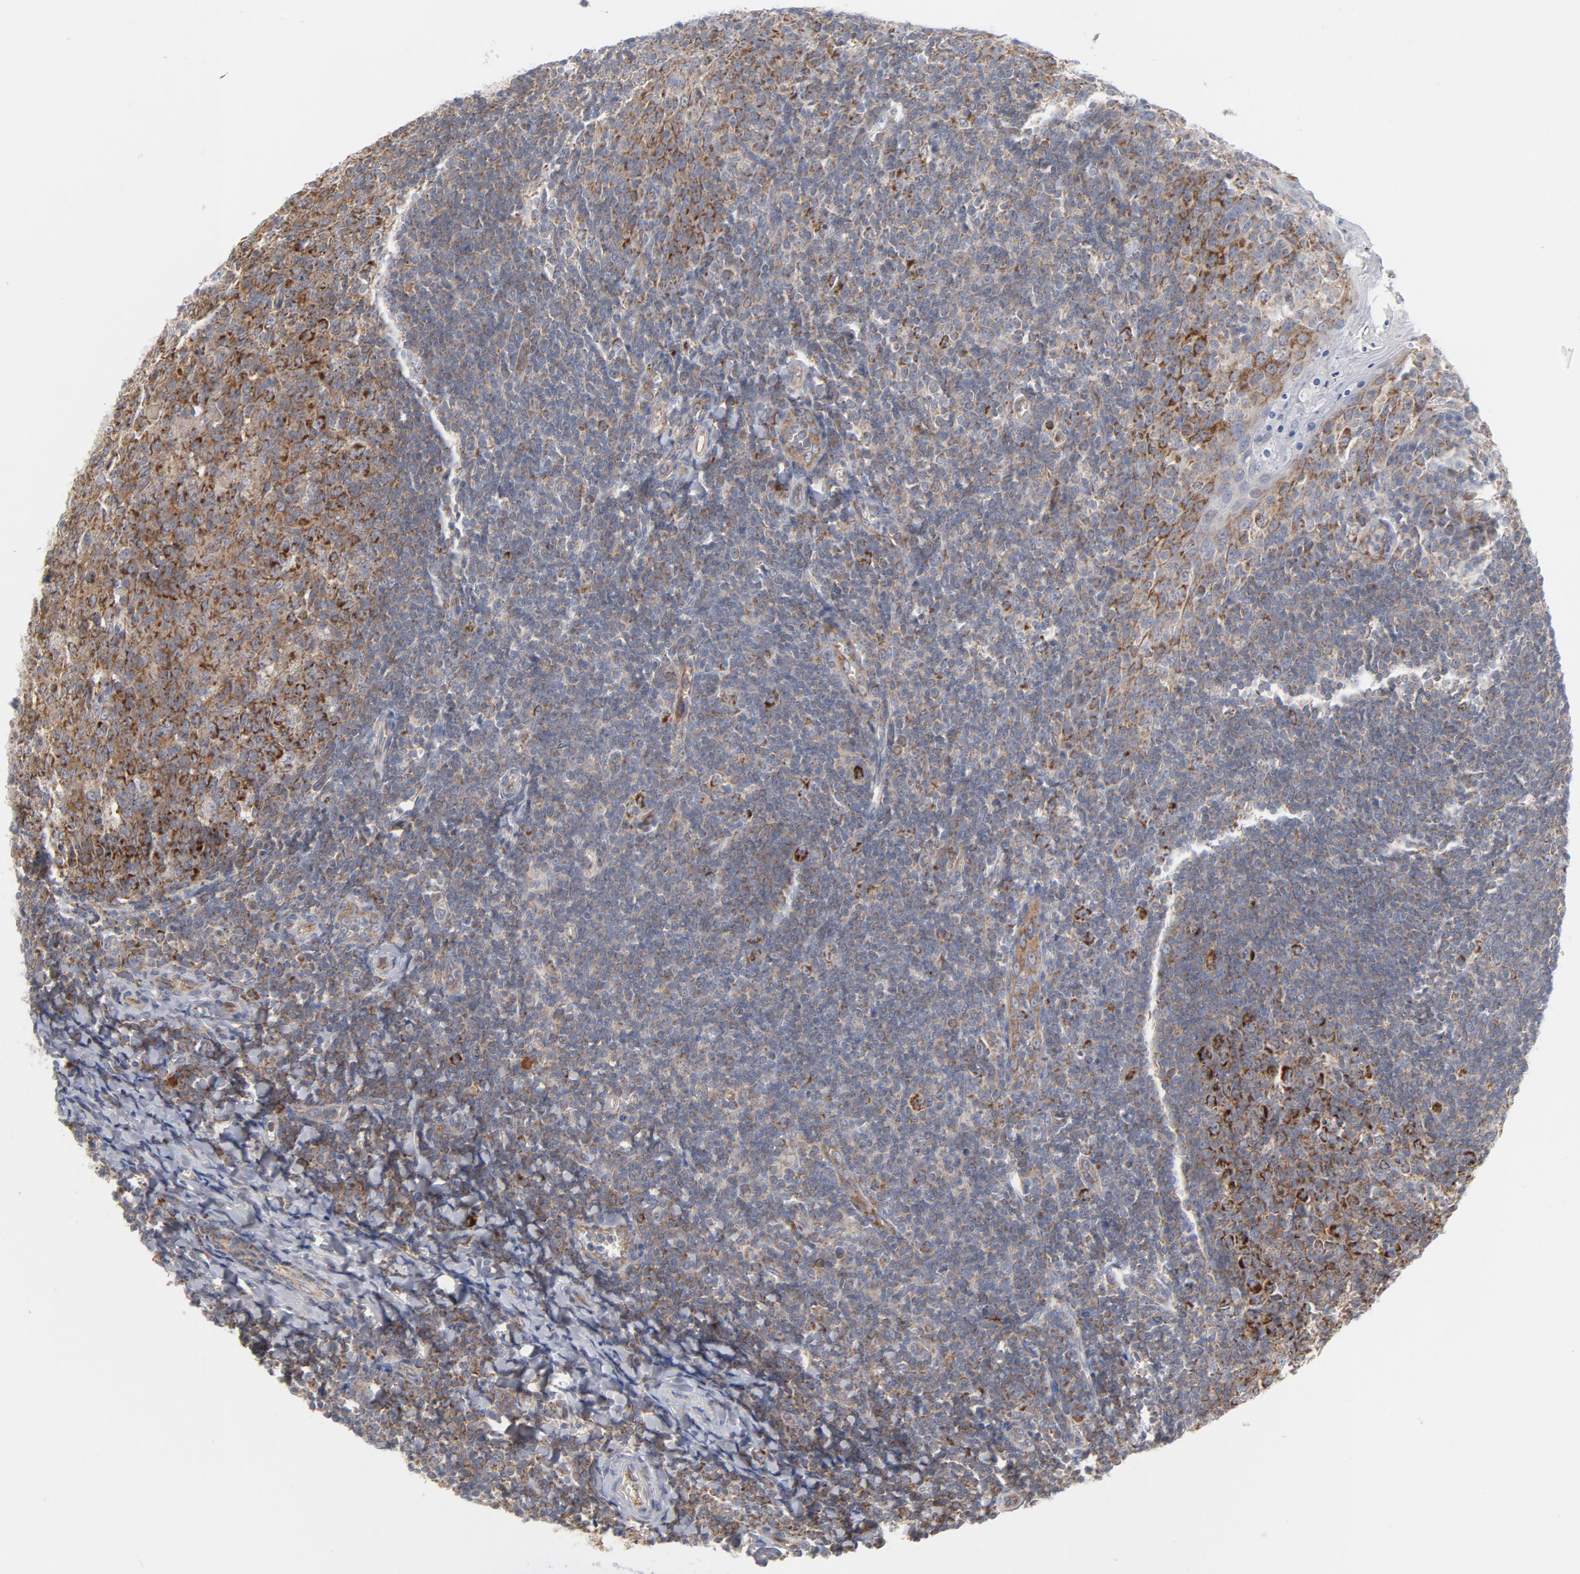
{"staining": {"intensity": "strong", "quantity": ">75%", "location": "cytoplasmic/membranous"}, "tissue": "tonsil", "cell_type": "Germinal center cells", "image_type": "normal", "snomed": [{"axis": "morphology", "description": "Normal tissue, NOS"}, {"axis": "topography", "description": "Tonsil"}], "caption": "A brown stain labels strong cytoplasmic/membranous staining of a protein in germinal center cells of benign human tonsil. Ihc stains the protein in brown and the nuclei are stained blue.", "gene": "OXA1L", "patient": {"sex": "male", "age": 31}}